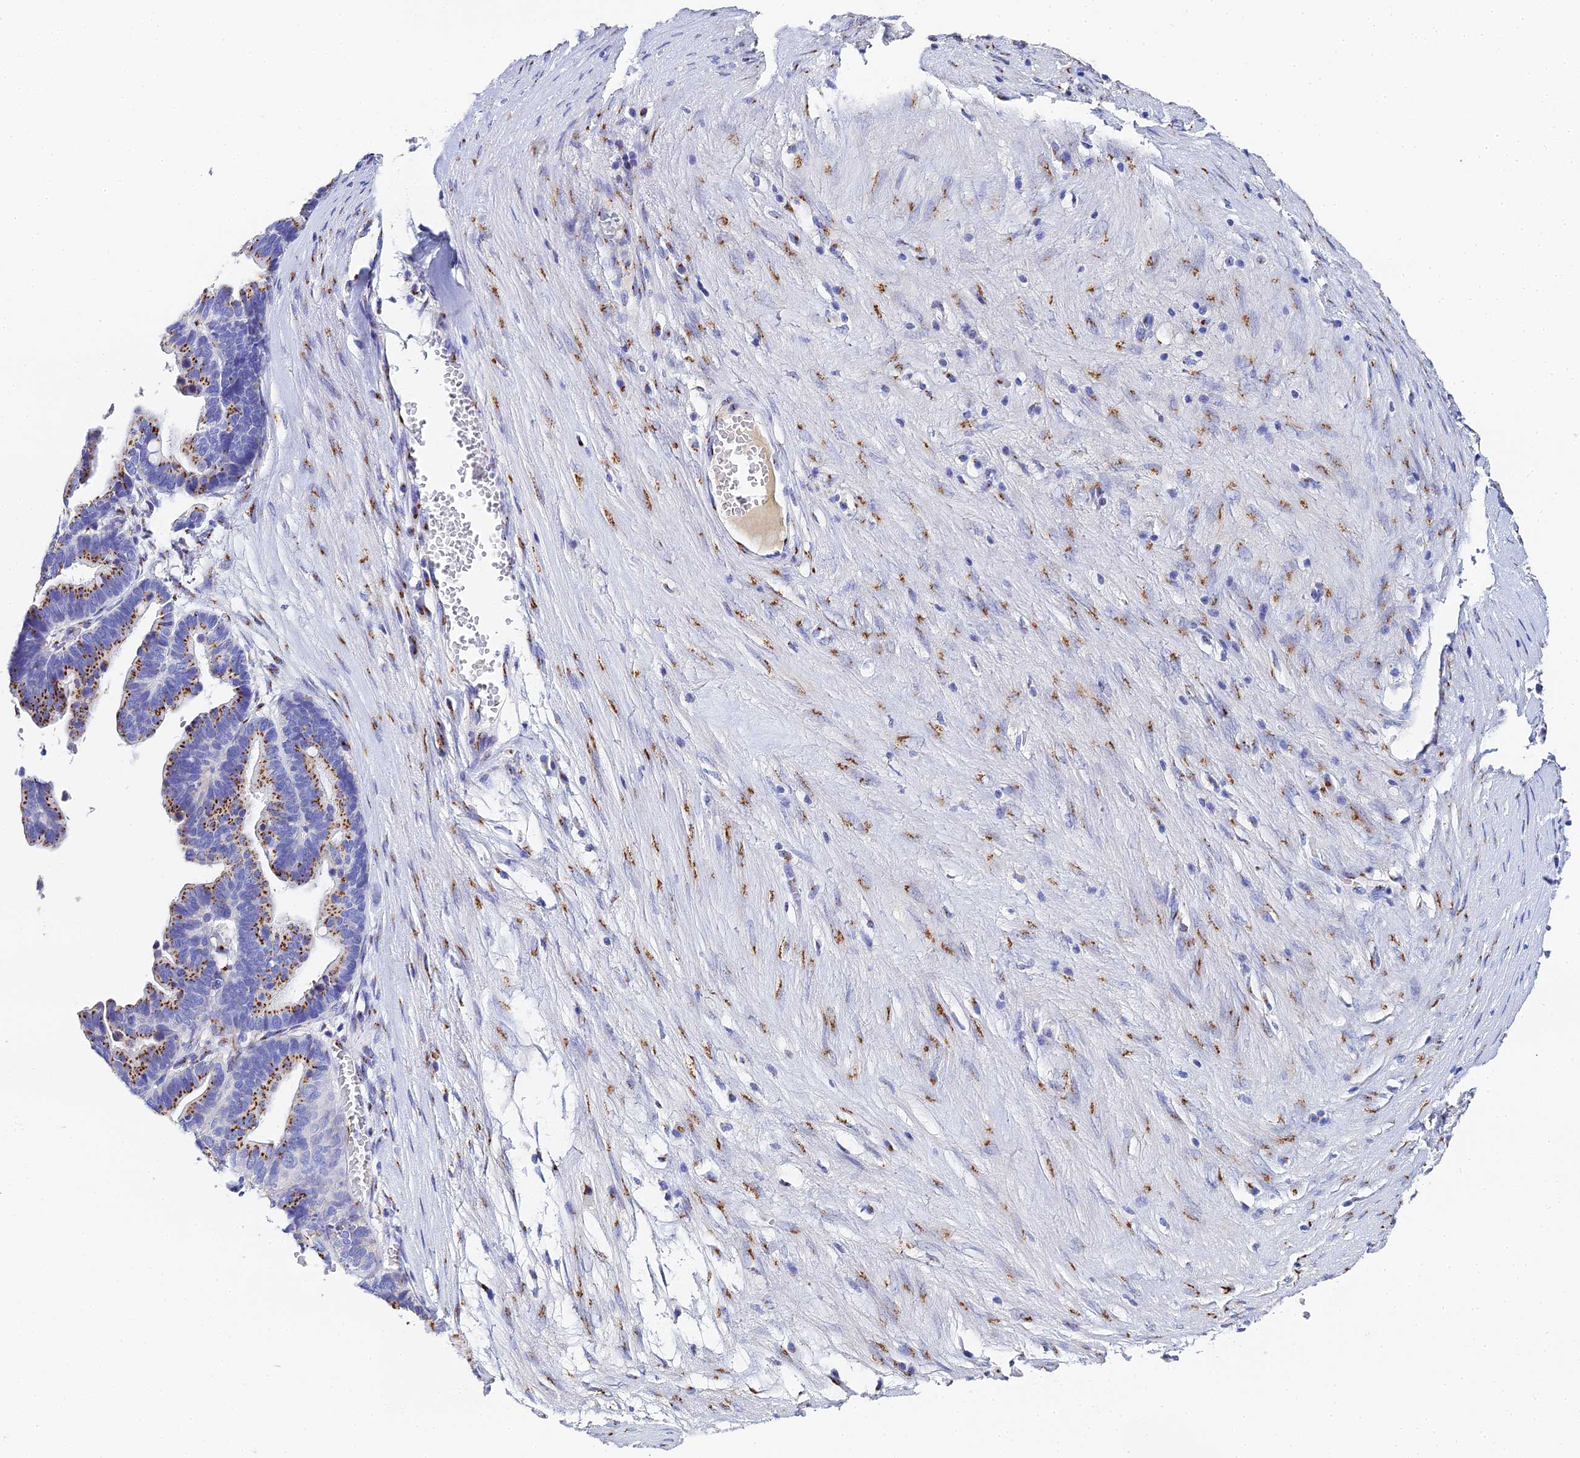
{"staining": {"intensity": "moderate", "quantity": ">75%", "location": "cytoplasmic/membranous"}, "tissue": "ovarian cancer", "cell_type": "Tumor cells", "image_type": "cancer", "snomed": [{"axis": "morphology", "description": "Cystadenocarcinoma, serous, NOS"}, {"axis": "topography", "description": "Ovary"}], "caption": "IHC micrograph of ovarian cancer (serous cystadenocarcinoma) stained for a protein (brown), which reveals medium levels of moderate cytoplasmic/membranous positivity in about >75% of tumor cells.", "gene": "ENSG00000268674", "patient": {"sex": "female", "age": 56}}